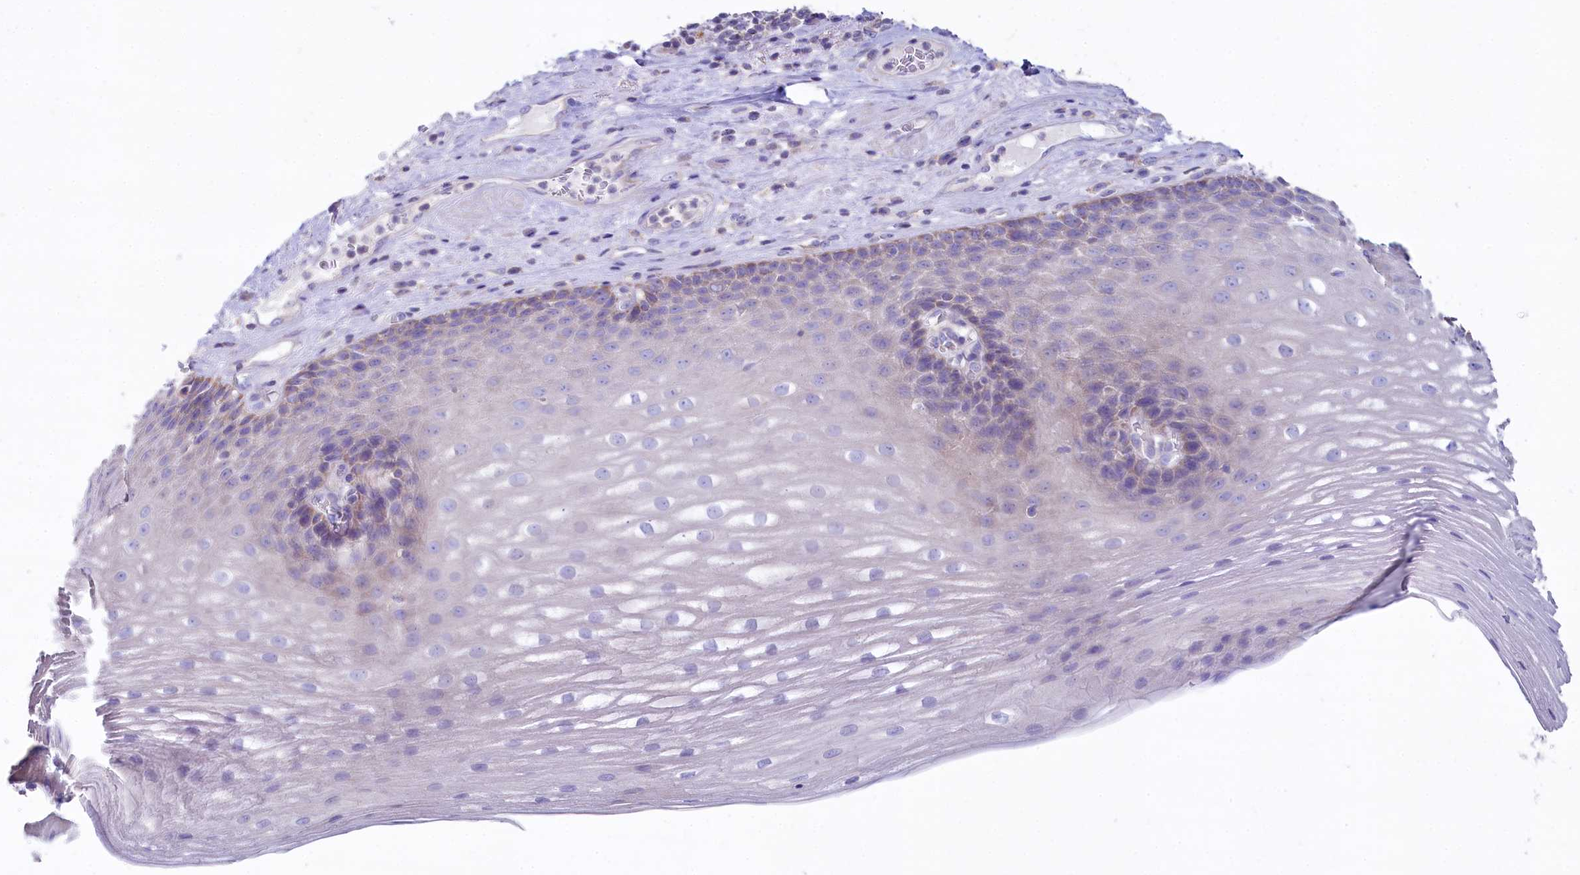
{"staining": {"intensity": "weak", "quantity": "<25%", "location": "cytoplasmic/membranous"}, "tissue": "esophagus", "cell_type": "Squamous epithelial cells", "image_type": "normal", "snomed": [{"axis": "morphology", "description": "Normal tissue, NOS"}, {"axis": "topography", "description": "Esophagus"}], "caption": "The photomicrograph demonstrates no significant positivity in squamous epithelial cells of esophagus.", "gene": "VPS26B", "patient": {"sex": "male", "age": 62}}